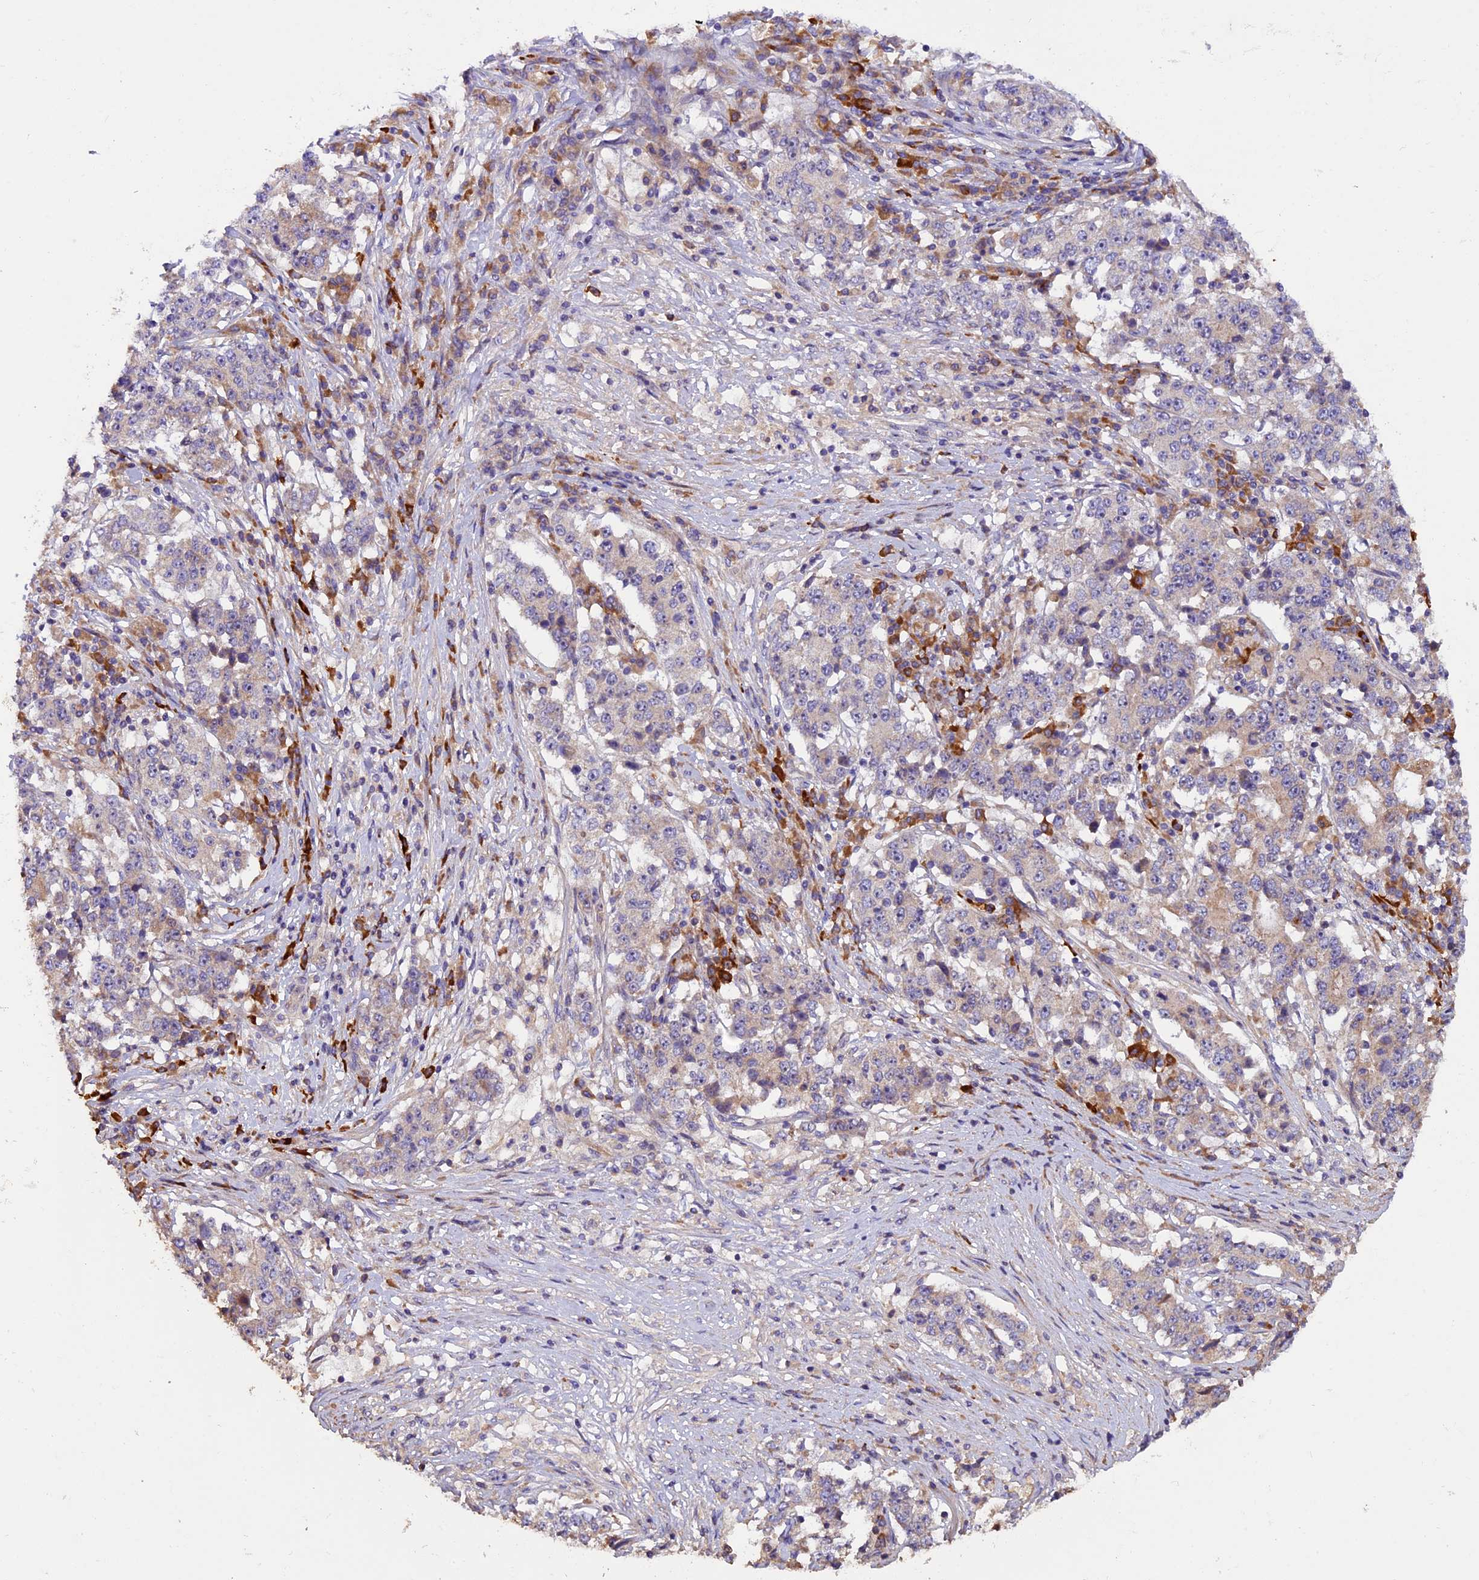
{"staining": {"intensity": "negative", "quantity": "none", "location": "none"}, "tissue": "stomach cancer", "cell_type": "Tumor cells", "image_type": "cancer", "snomed": [{"axis": "morphology", "description": "Adenocarcinoma, NOS"}, {"axis": "topography", "description": "Stomach"}], "caption": "Micrograph shows no protein expression in tumor cells of adenocarcinoma (stomach) tissue.", "gene": "FRY", "patient": {"sex": "male", "age": 59}}